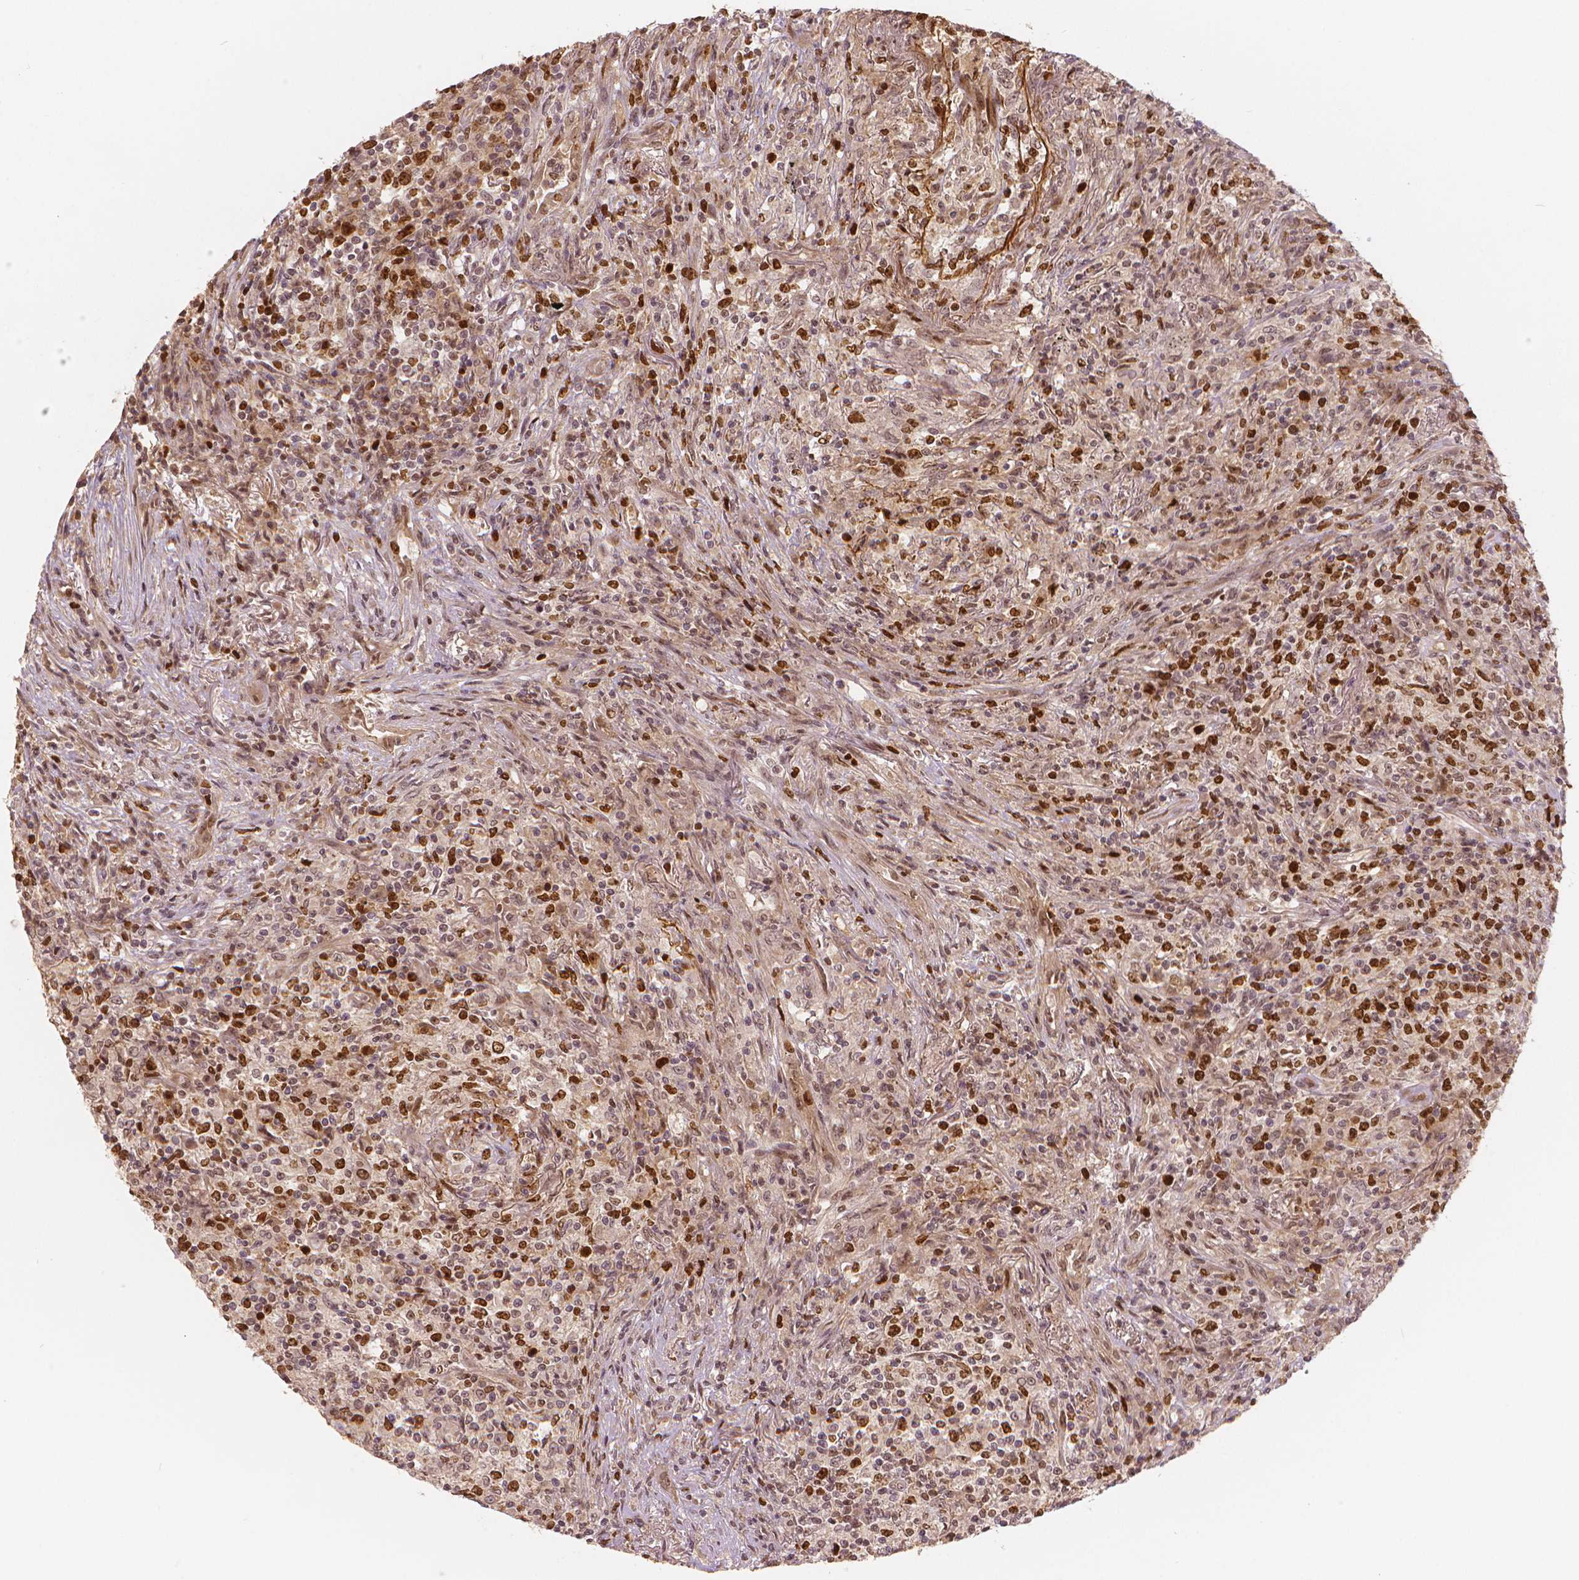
{"staining": {"intensity": "moderate", "quantity": ">75%", "location": "nuclear"}, "tissue": "lymphoma", "cell_type": "Tumor cells", "image_type": "cancer", "snomed": [{"axis": "morphology", "description": "Malignant lymphoma, non-Hodgkin's type, High grade"}, {"axis": "topography", "description": "Lung"}], "caption": "IHC micrograph of human high-grade malignant lymphoma, non-Hodgkin's type stained for a protein (brown), which exhibits medium levels of moderate nuclear expression in approximately >75% of tumor cells.", "gene": "NSD2", "patient": {"sex": "male", "age": 79}}